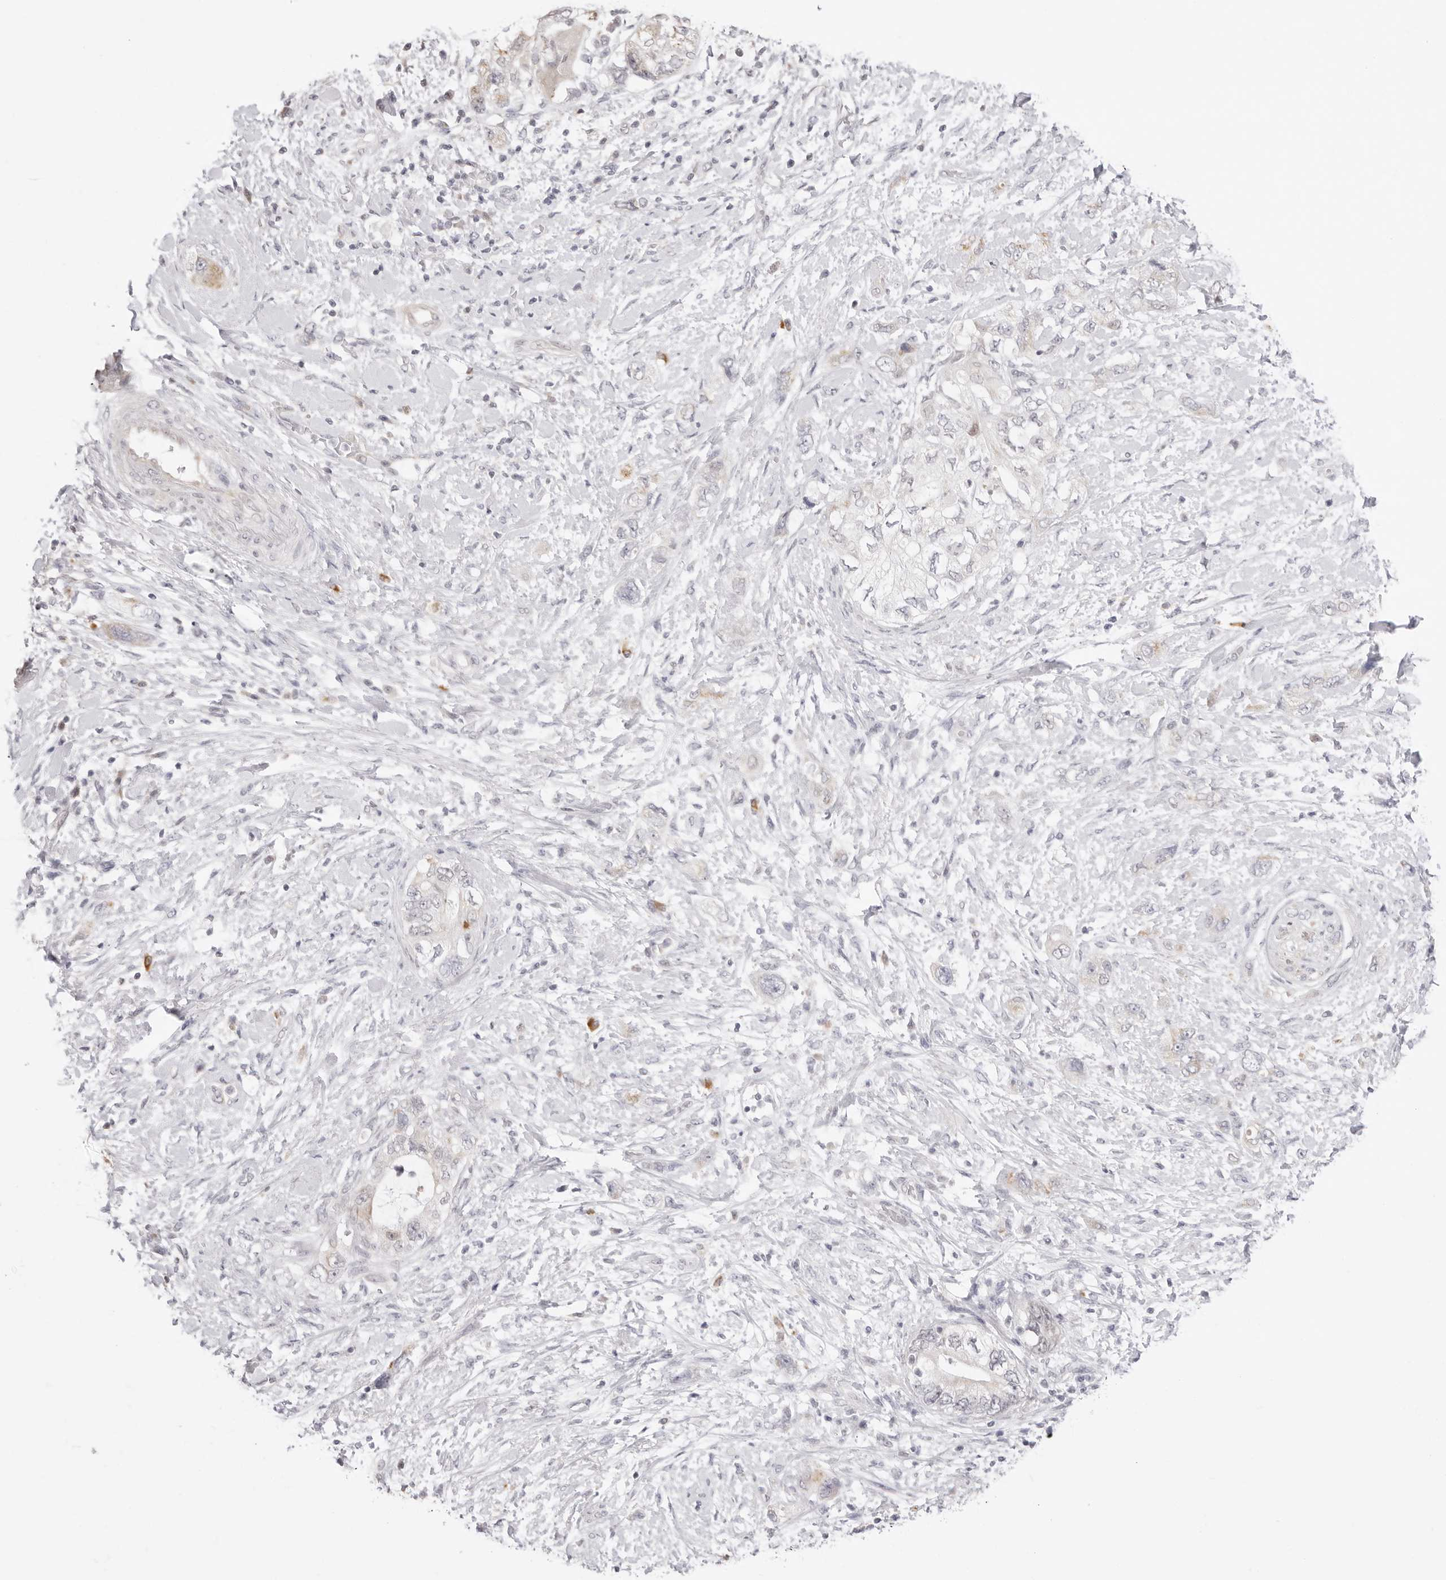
{"staining": {"intensity": "negative", "quantity": "none", "location": "none"}, "tissue": "pancreatic cancer", "cell_type": "Tumor cells", "image_type": "cancer", "snomed": [{"axis": "morphology", "description": "Adenocarcinoma, NOS"}, {"axis": "topography", "description": "Pancreas"}], "caption": "Tumor cells are negative for brown protein staining in pancreatic cancer (adenocarcinoma). Nuclei are stained in blue.", "gene": "FDPS", "patient": {"sex": "female", "age": 73}}